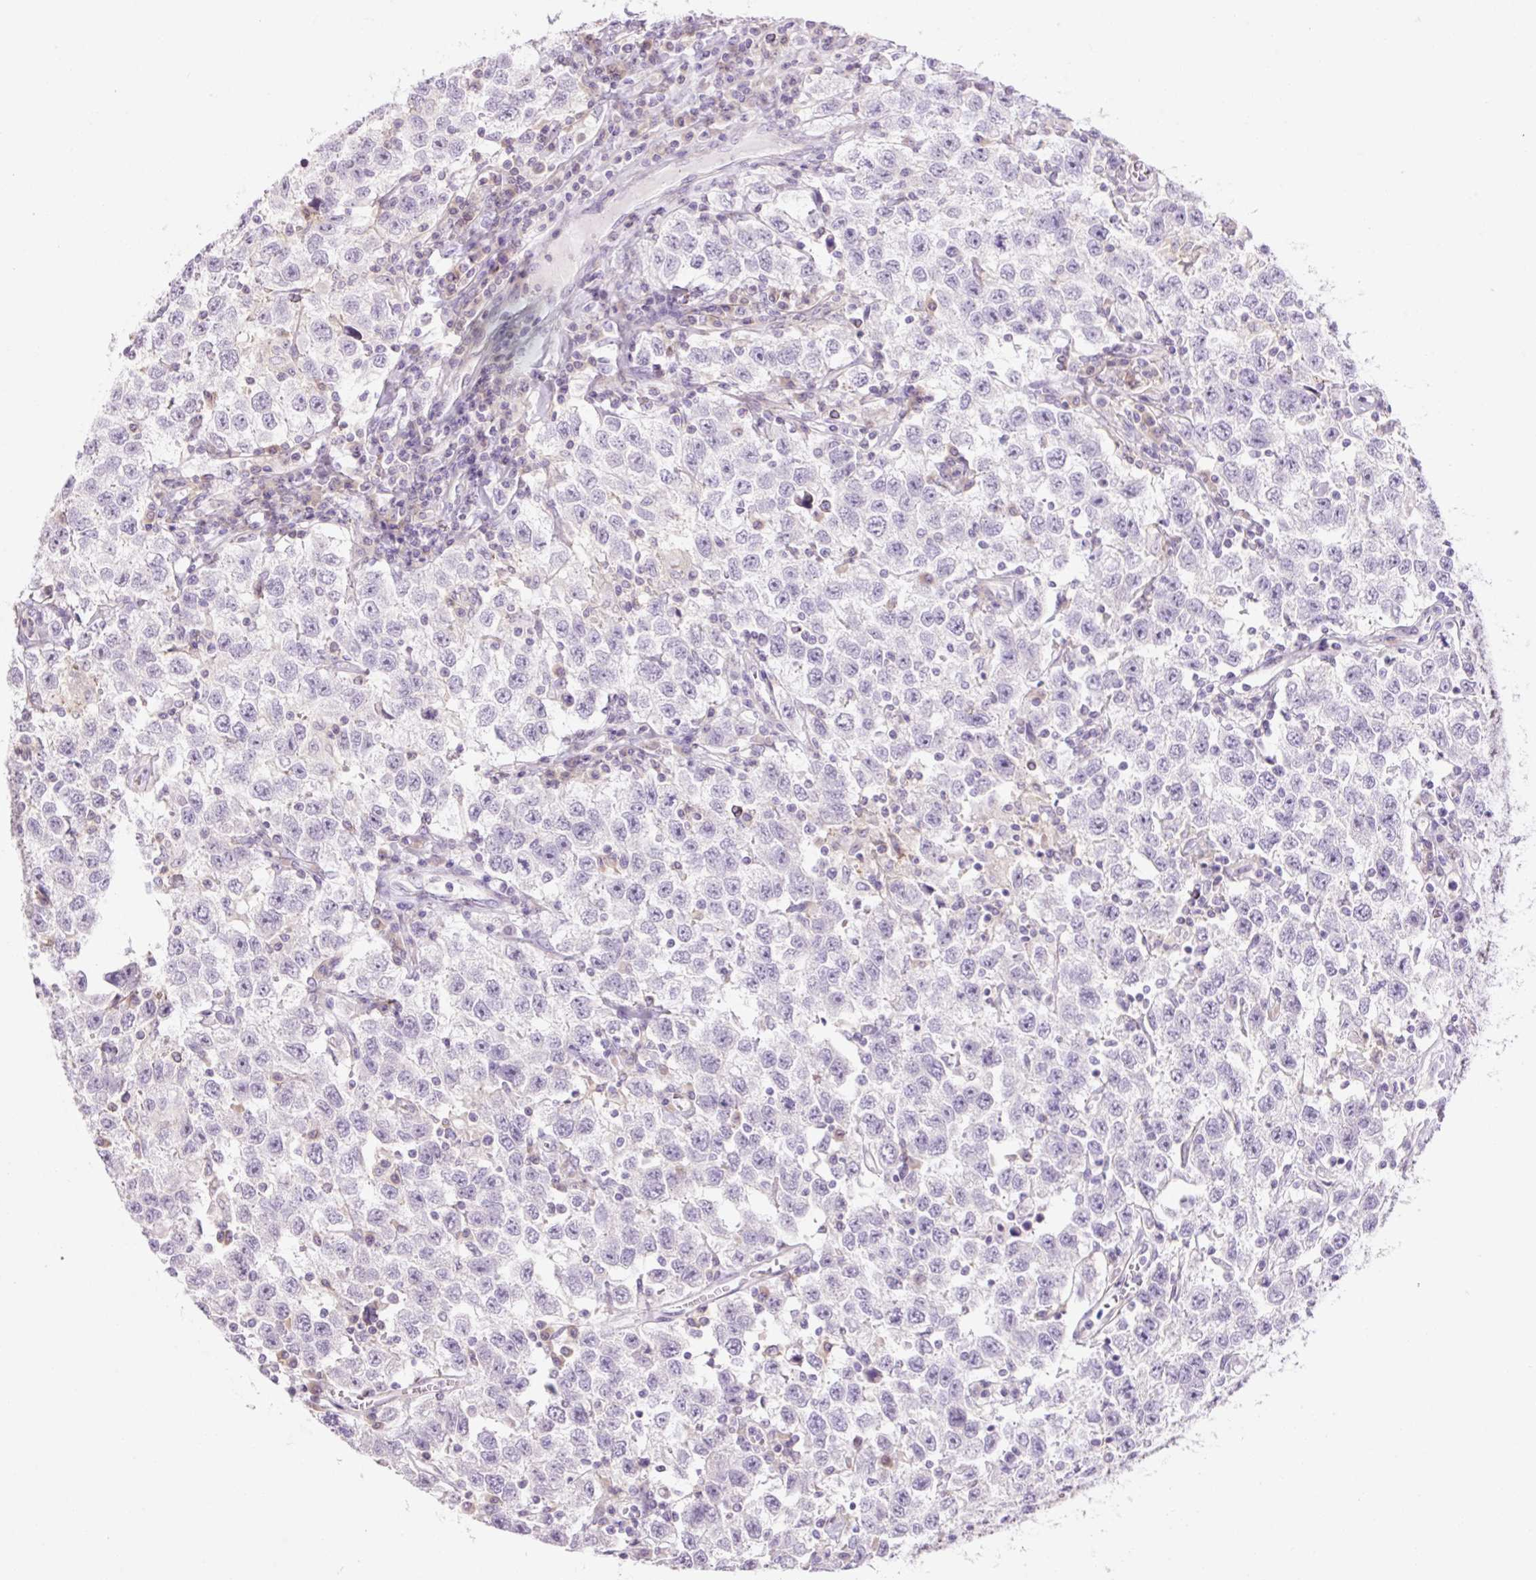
{"staining": {"intensity": "negative", "quantity": "none", "location": "none"}, "tissue": "testis cancer", "cell_type": "Tumor cells", "image_type": "cancer", "snomed": [{"axis": "morphology", "description": "Seminoma, NOS"}, {"axis": "topography", "description": "Testis"}], "caption": "Immunohistochemistry (IHC) of testis seminoma demonstrates no positivity in tumor cells.", "gene": "GRID2", "patient": {"sex": "male", "age": 41}}